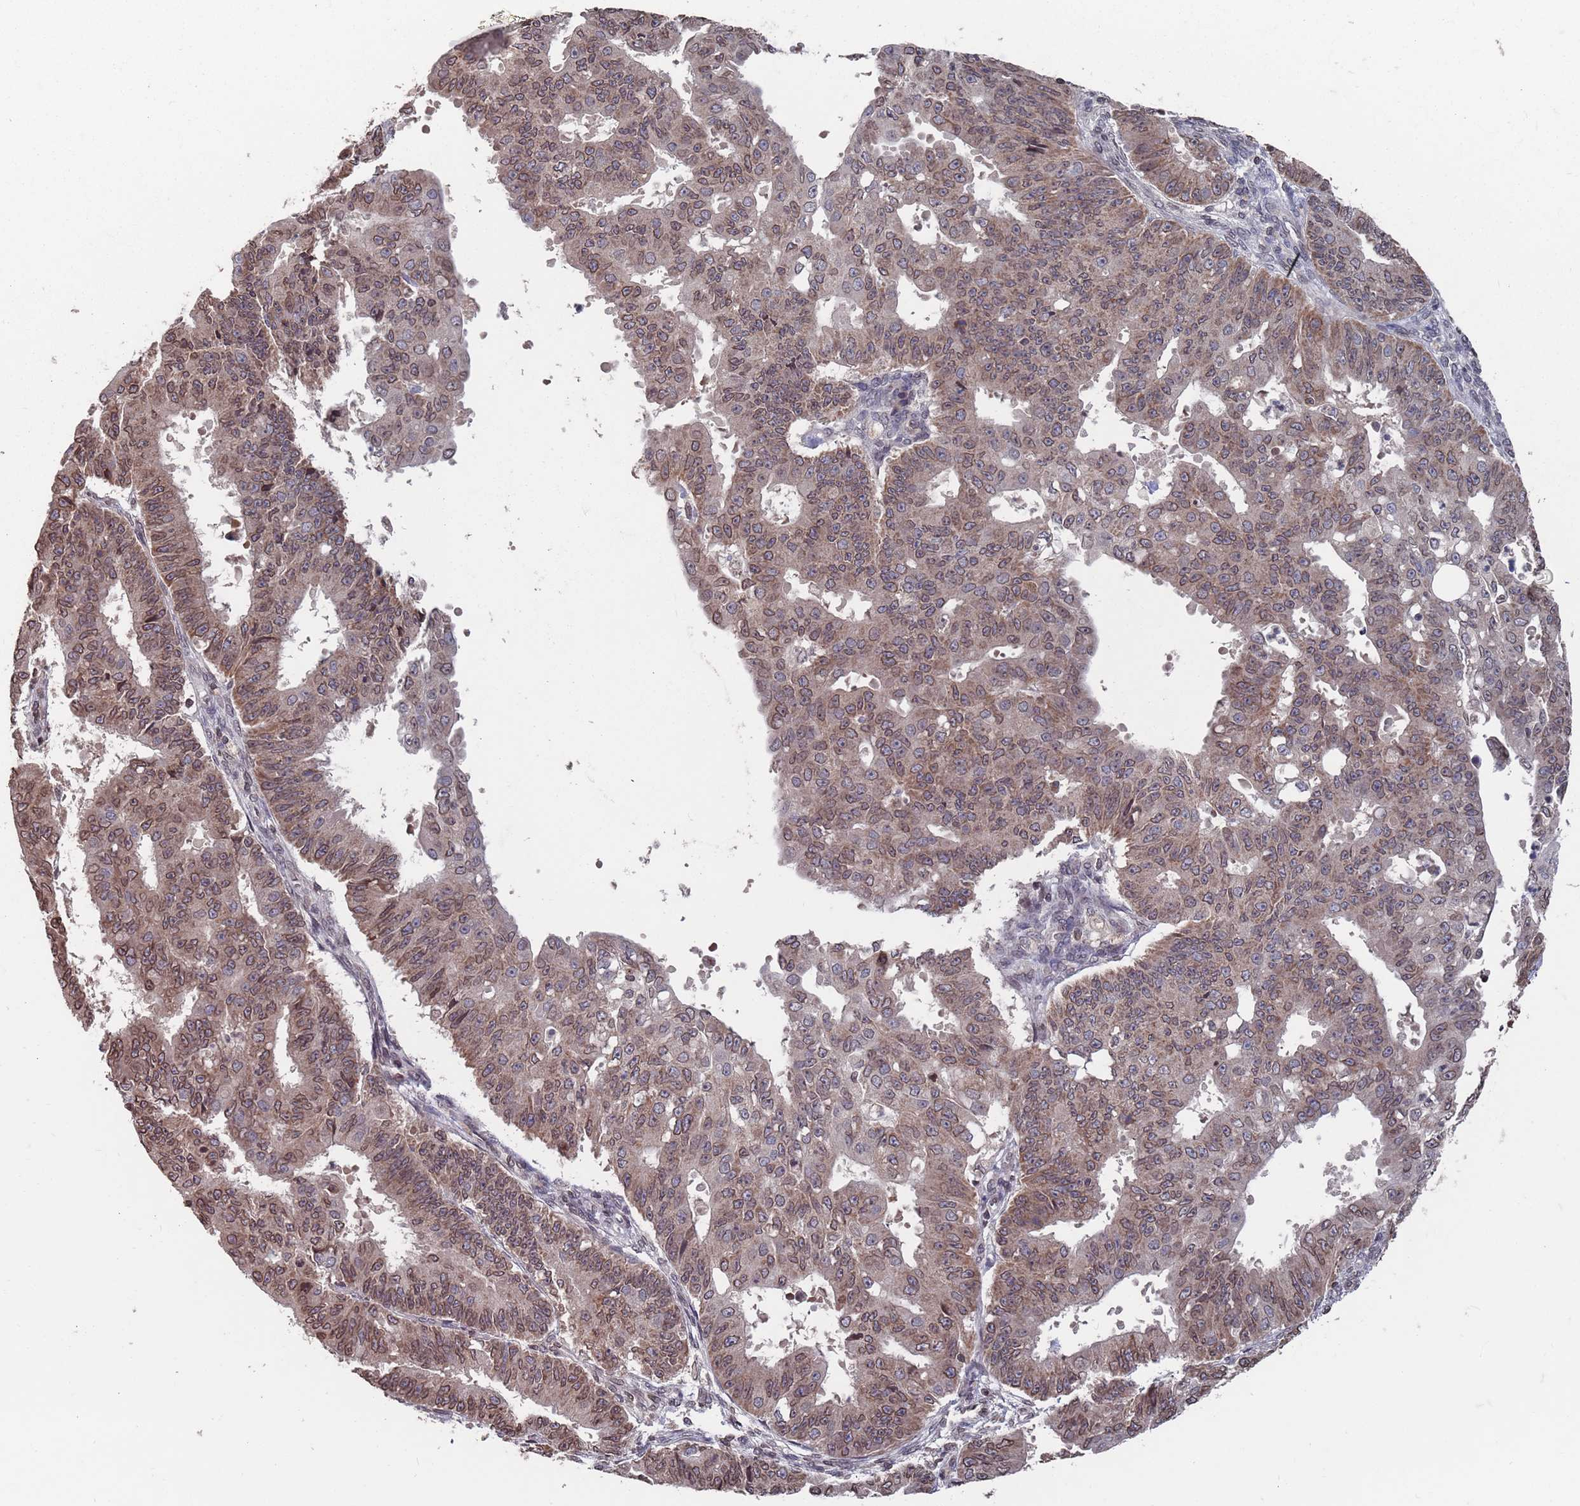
{"staining": {"intensity": "moderate", "quantity": ">75%", "location": "cytoplasmic/membranous,nuclear"}, "tissue": "ovarian cancer", "cell_type": "Tumor cells", "image_type": "cancer", "snomed": [{"axis": "morphology", "description": "Carcinoma, endometroid"}, {"axis": "topography", "description": "Appendix"}, {"axis": "topography", "description": "Ovary"}], "caption": "This photomicrograph reveals immunohistochemistry staining of human ovarian cancer (endometroid carcinoma), with medium moderate cytoplasmic/membranous and nuclear positivity in about >75% of tumor cells.", "gene": "SDHAF3", "patient": {"sex": "female", "age": 42}}